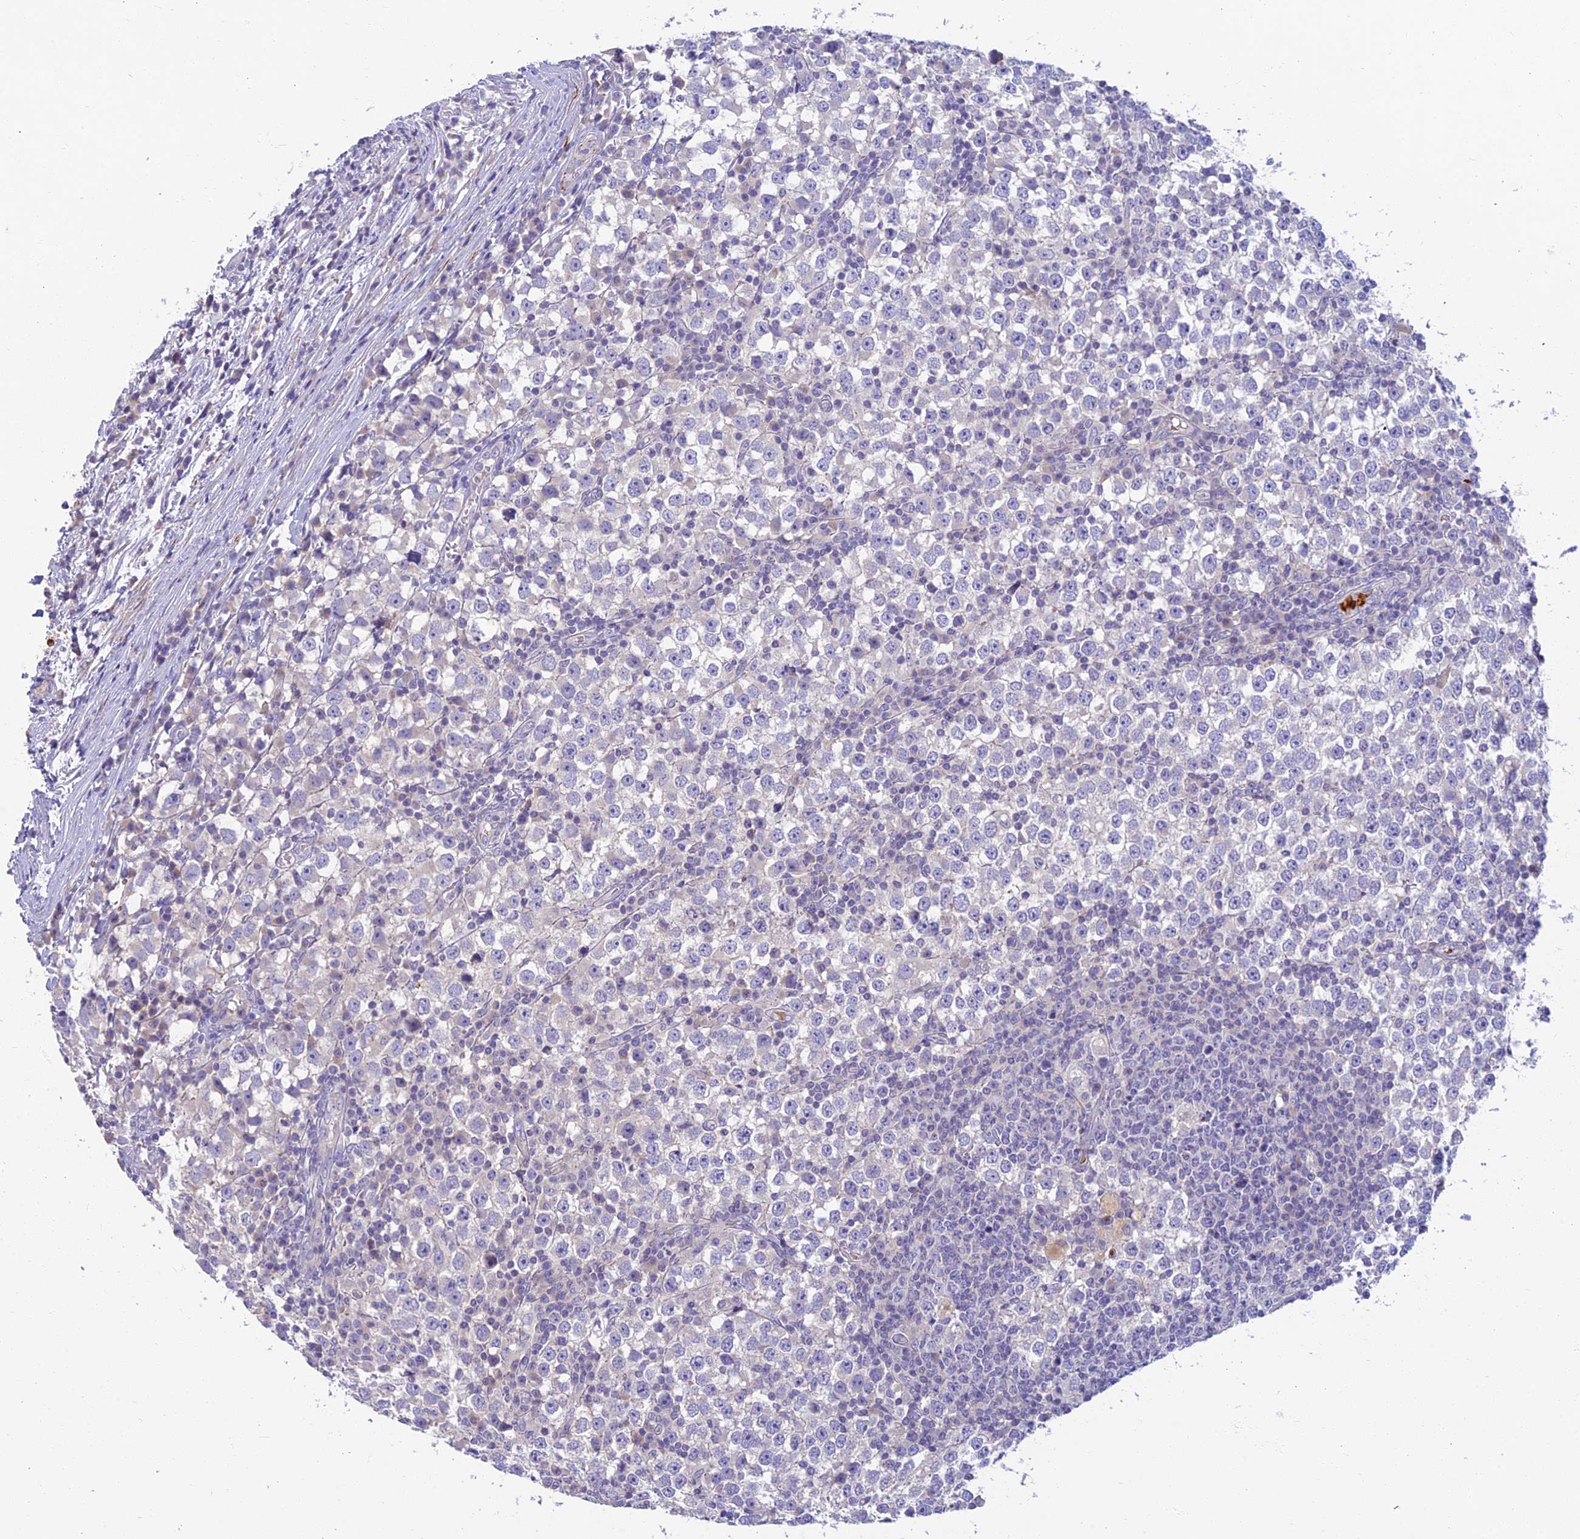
{"staining": {"intensity": "negative", "quantity": "none", "location": "none"}, "tissue": "testis cancer", "cell_type": "Tumor cells", "image_type": "cancer", "snomed": [{"axis": "morphology", "description": "Seminoma, NOS"}, {"axis": "topography", "description": "Testis"}], "caption": "Immunohistochemical staining of seminoma (testis) demonstrates no significant expression in tumor cells.", "gene": "CLIP4", "patient": {"sex": "male", "age": 65}}